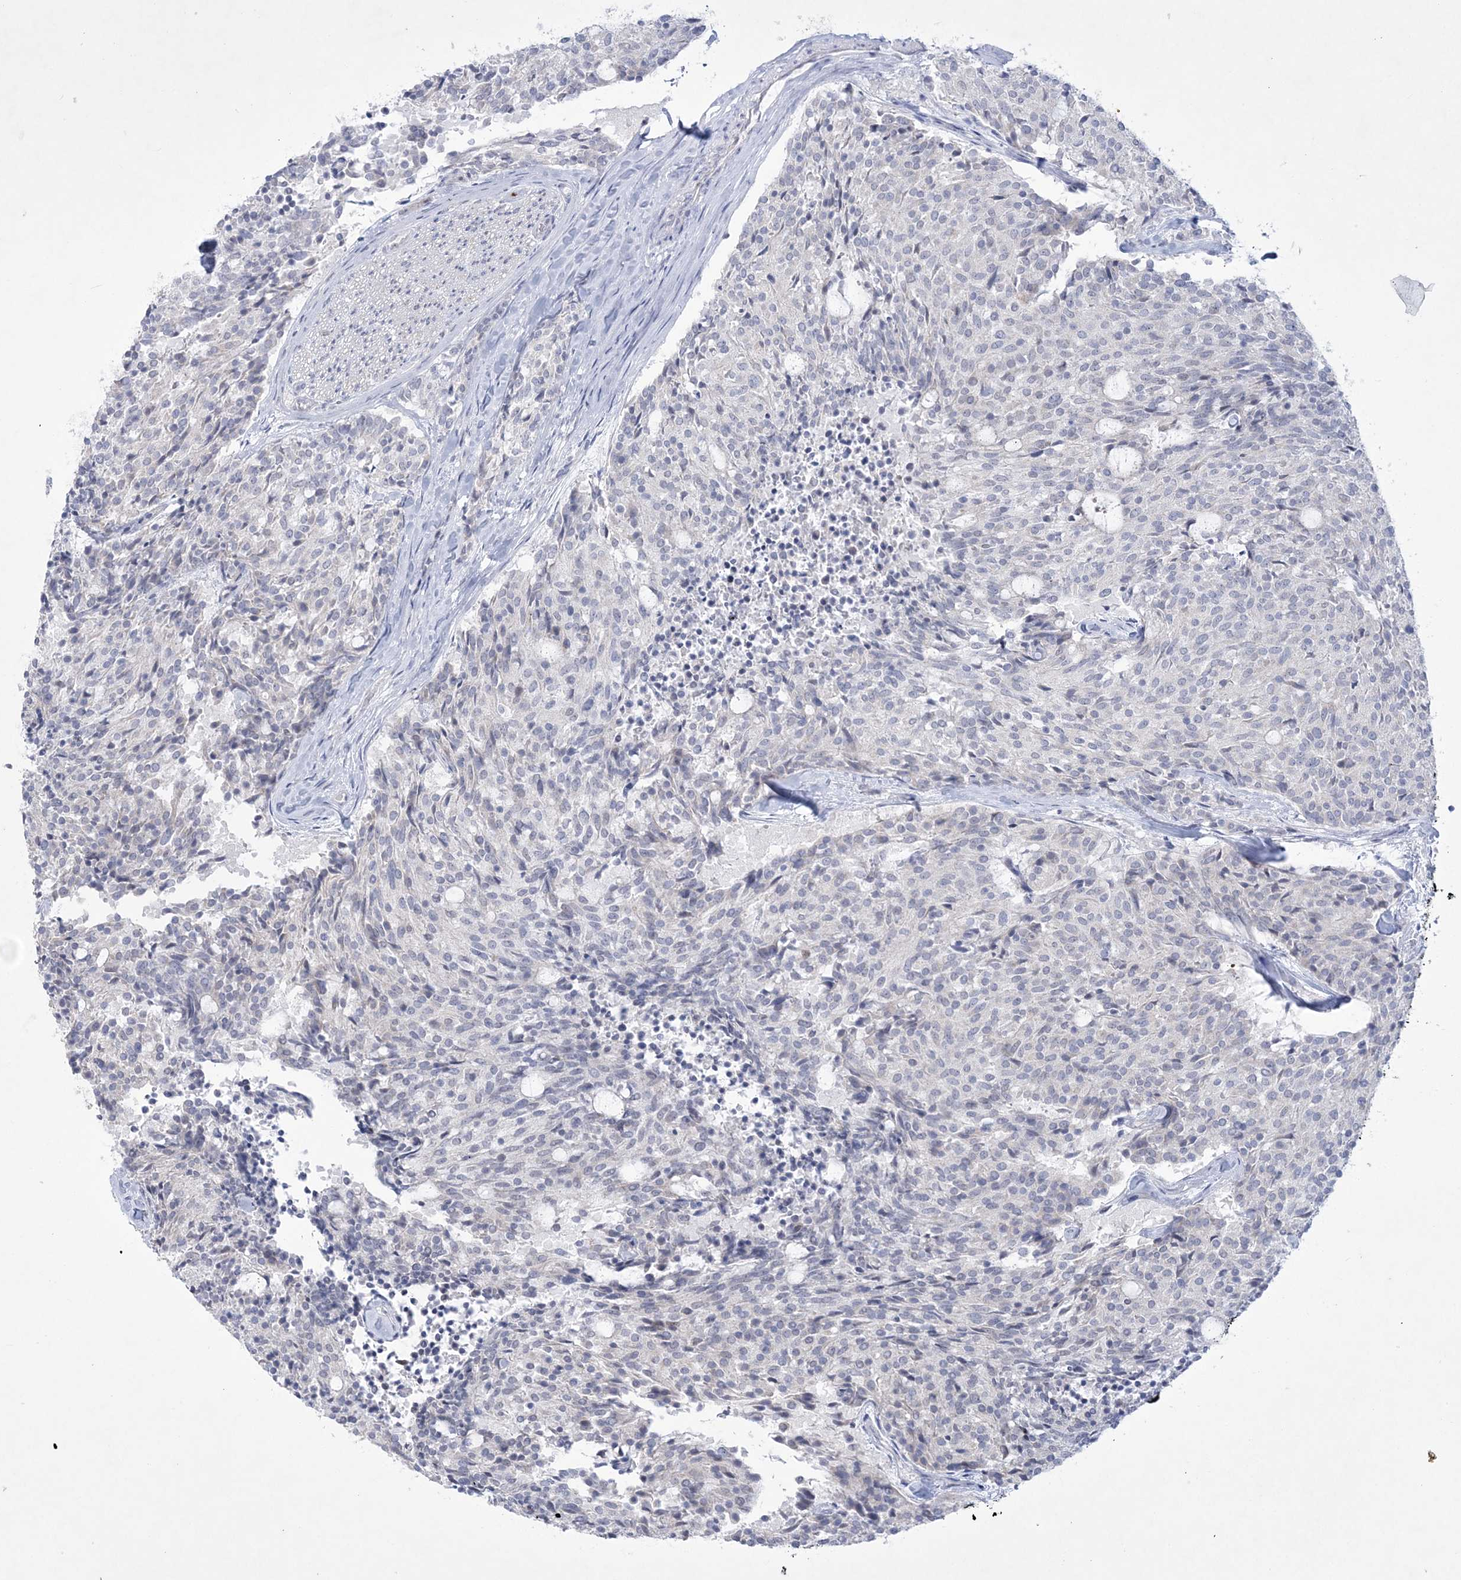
{"staining": {"intensity": "negative", "quantity": "none", "location": "none"}, "tissue": "carcinoid", "cell_type": "Tumor cells", "image_type": "cancer", "snomed": [{"axis": "morphology", "description": "Carcinoid, malignant, NOS"}, {"axis": "topography", "description": "Pancreas"}], "caption": "A micrograph of human carcinoid is negative for staining in tumor cells.", "gene": "WDR27", "patient": {"sex": "female", "age": 54}}